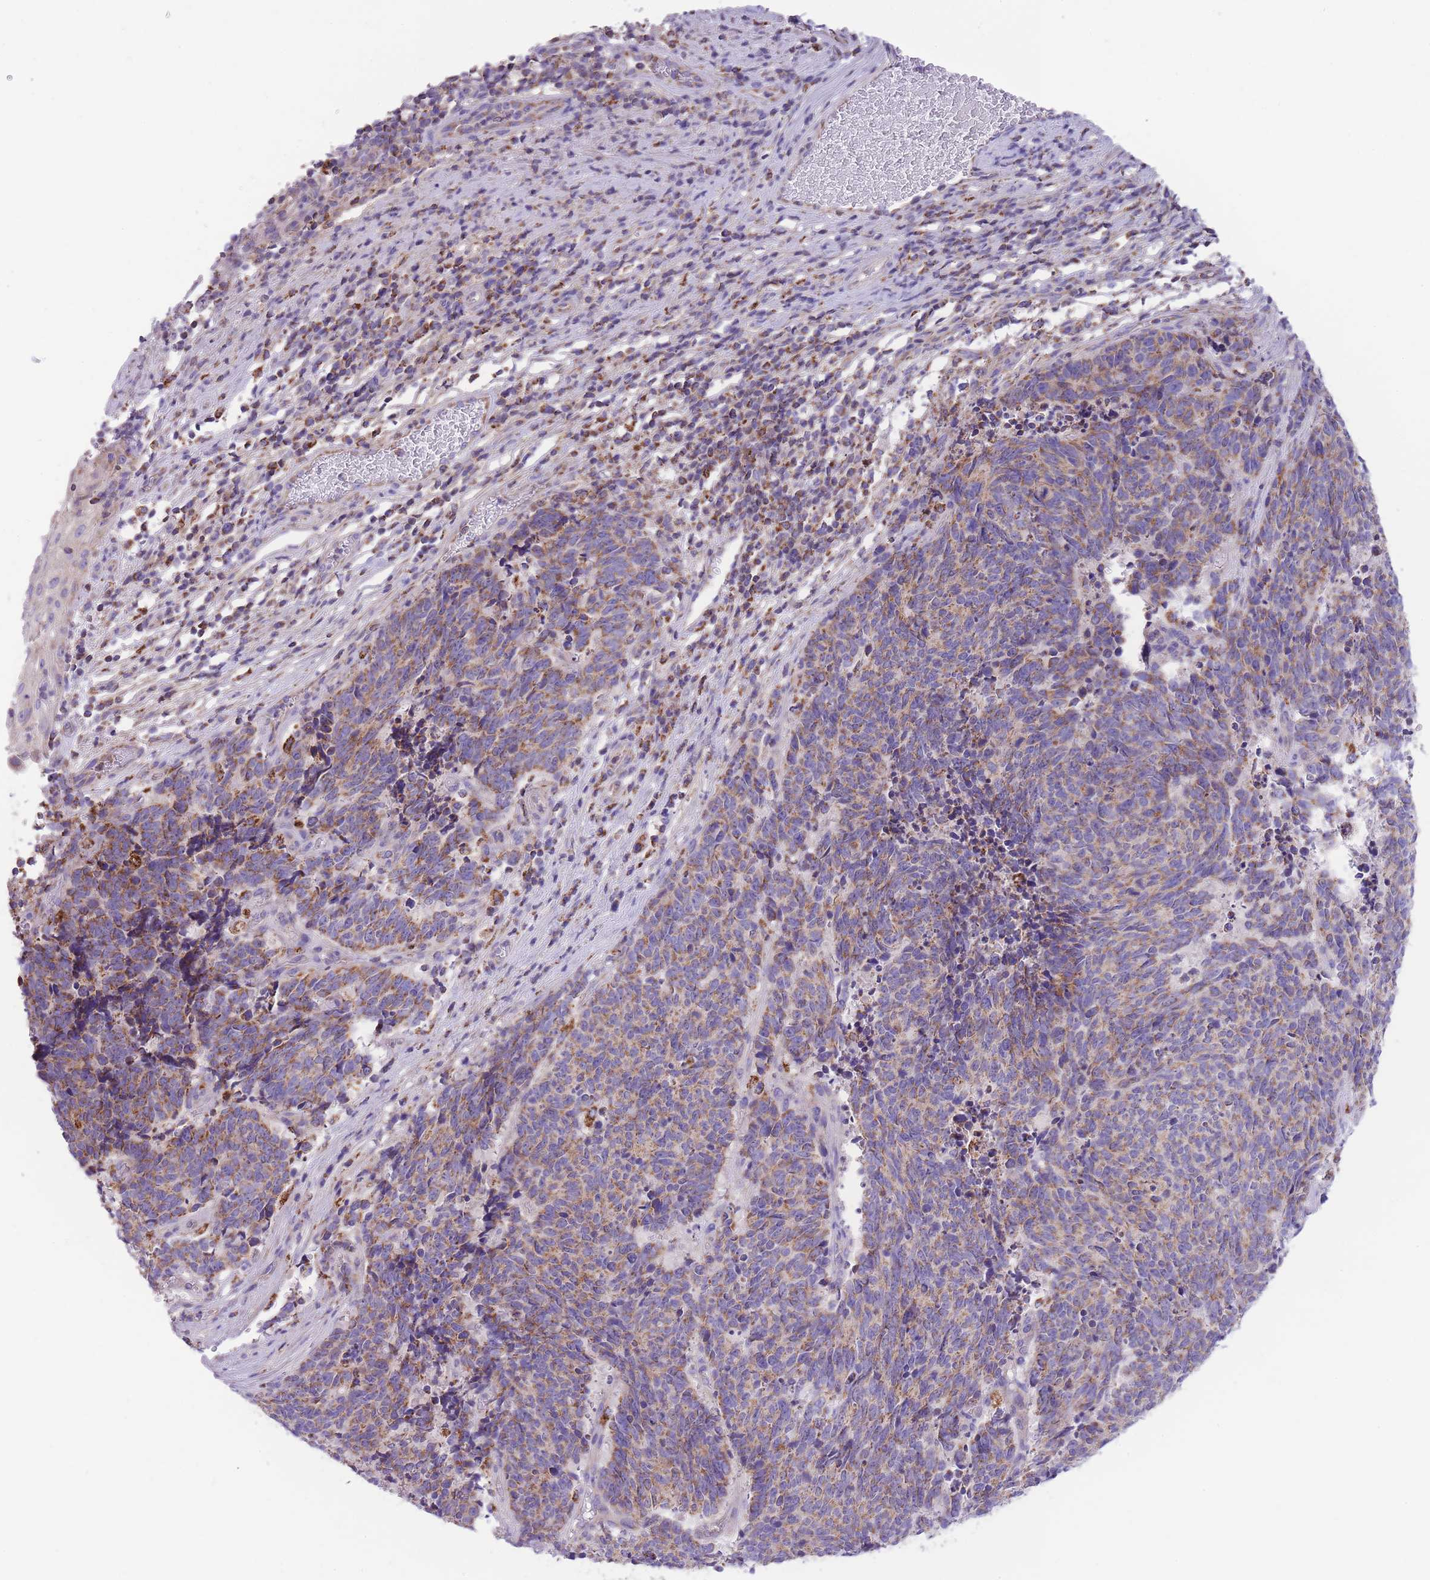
{"staining": {"intensity": "moderate", "quantity": ">75%", "location": "cytoplasmic/membranous"}, "tissue": "cervical cancer", "cell_type": "Tumor cells", "image_type": "cancer", "snomed": [{"axis": "morphology", "description": "Squamous cell carcinoma, NOS"}, {"axis": "topography", "description": "Cervix"}], "caption": "Immunohistochemical staining of cervical cancer (squamous cell carcinoma) displays medium levels of moderate cytoplasmic/membranous expression in about >75% of tumor cells.", "gene": "ST3GAL3", "patient": {"sex": "female", "age": 29}}